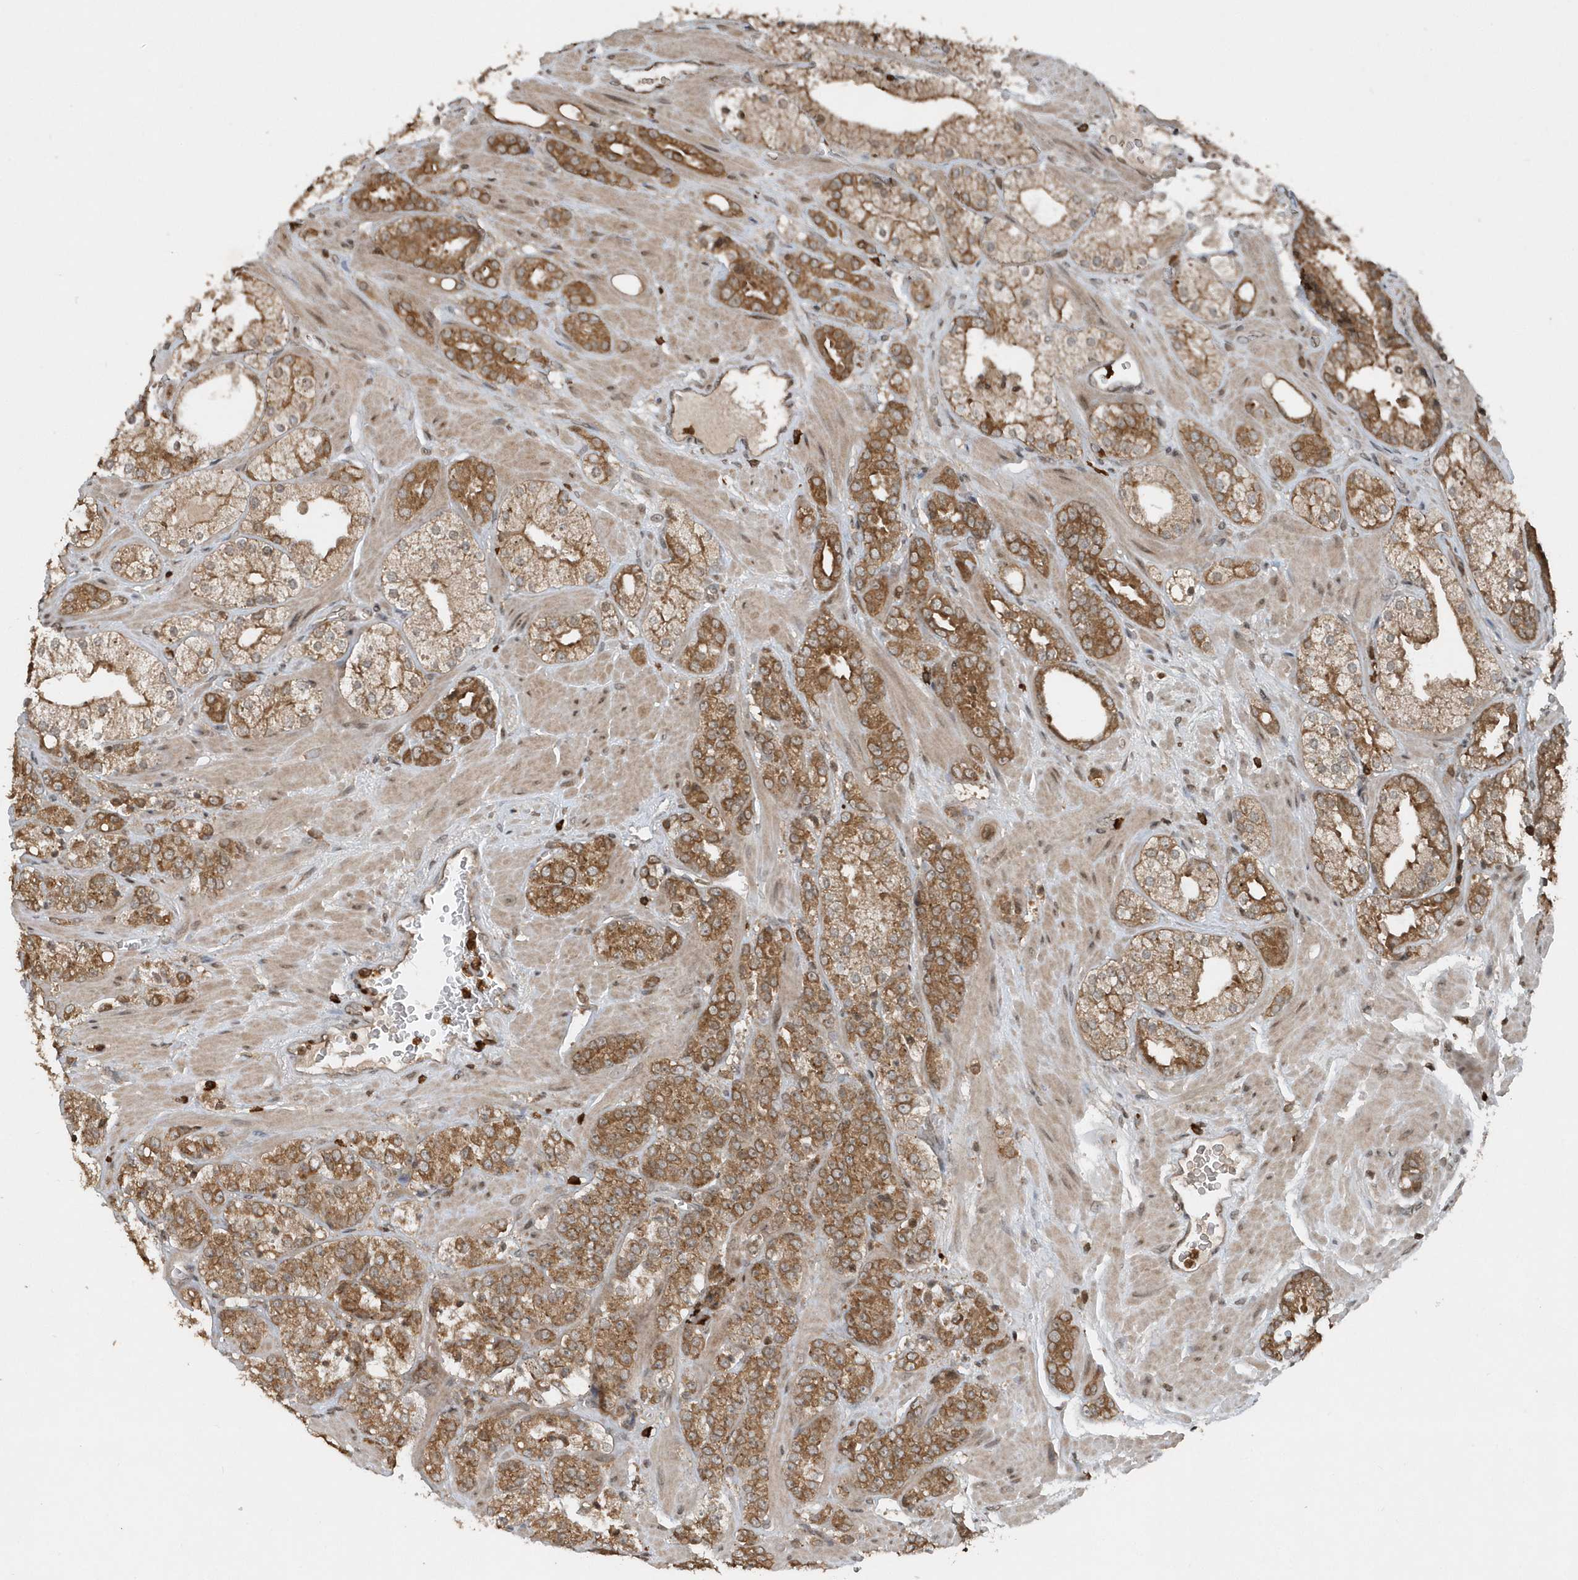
{"staining": {"intensity": "moderate", "quantity": ">75%", "location": "cytoplasmic/membranous"}, "tissue": "prostate cancer", "cell_type": "Tumor cells", "image_type": "cancer", "snomed": [{"axis": "morphology", "description": "Adenocarcinoma, High grade"}, {"axis": "topography", "description": "Prostate"}], "caption": "Immunohistochemical staining of adenocarcinoma (high-grade) (prostate) displays medium levels of moderate cytoplasmic/membranous positivity in about >75% of tumor cells.", "gene": "EIF2B1", "patient": {"sex": "male", "age": 64}}